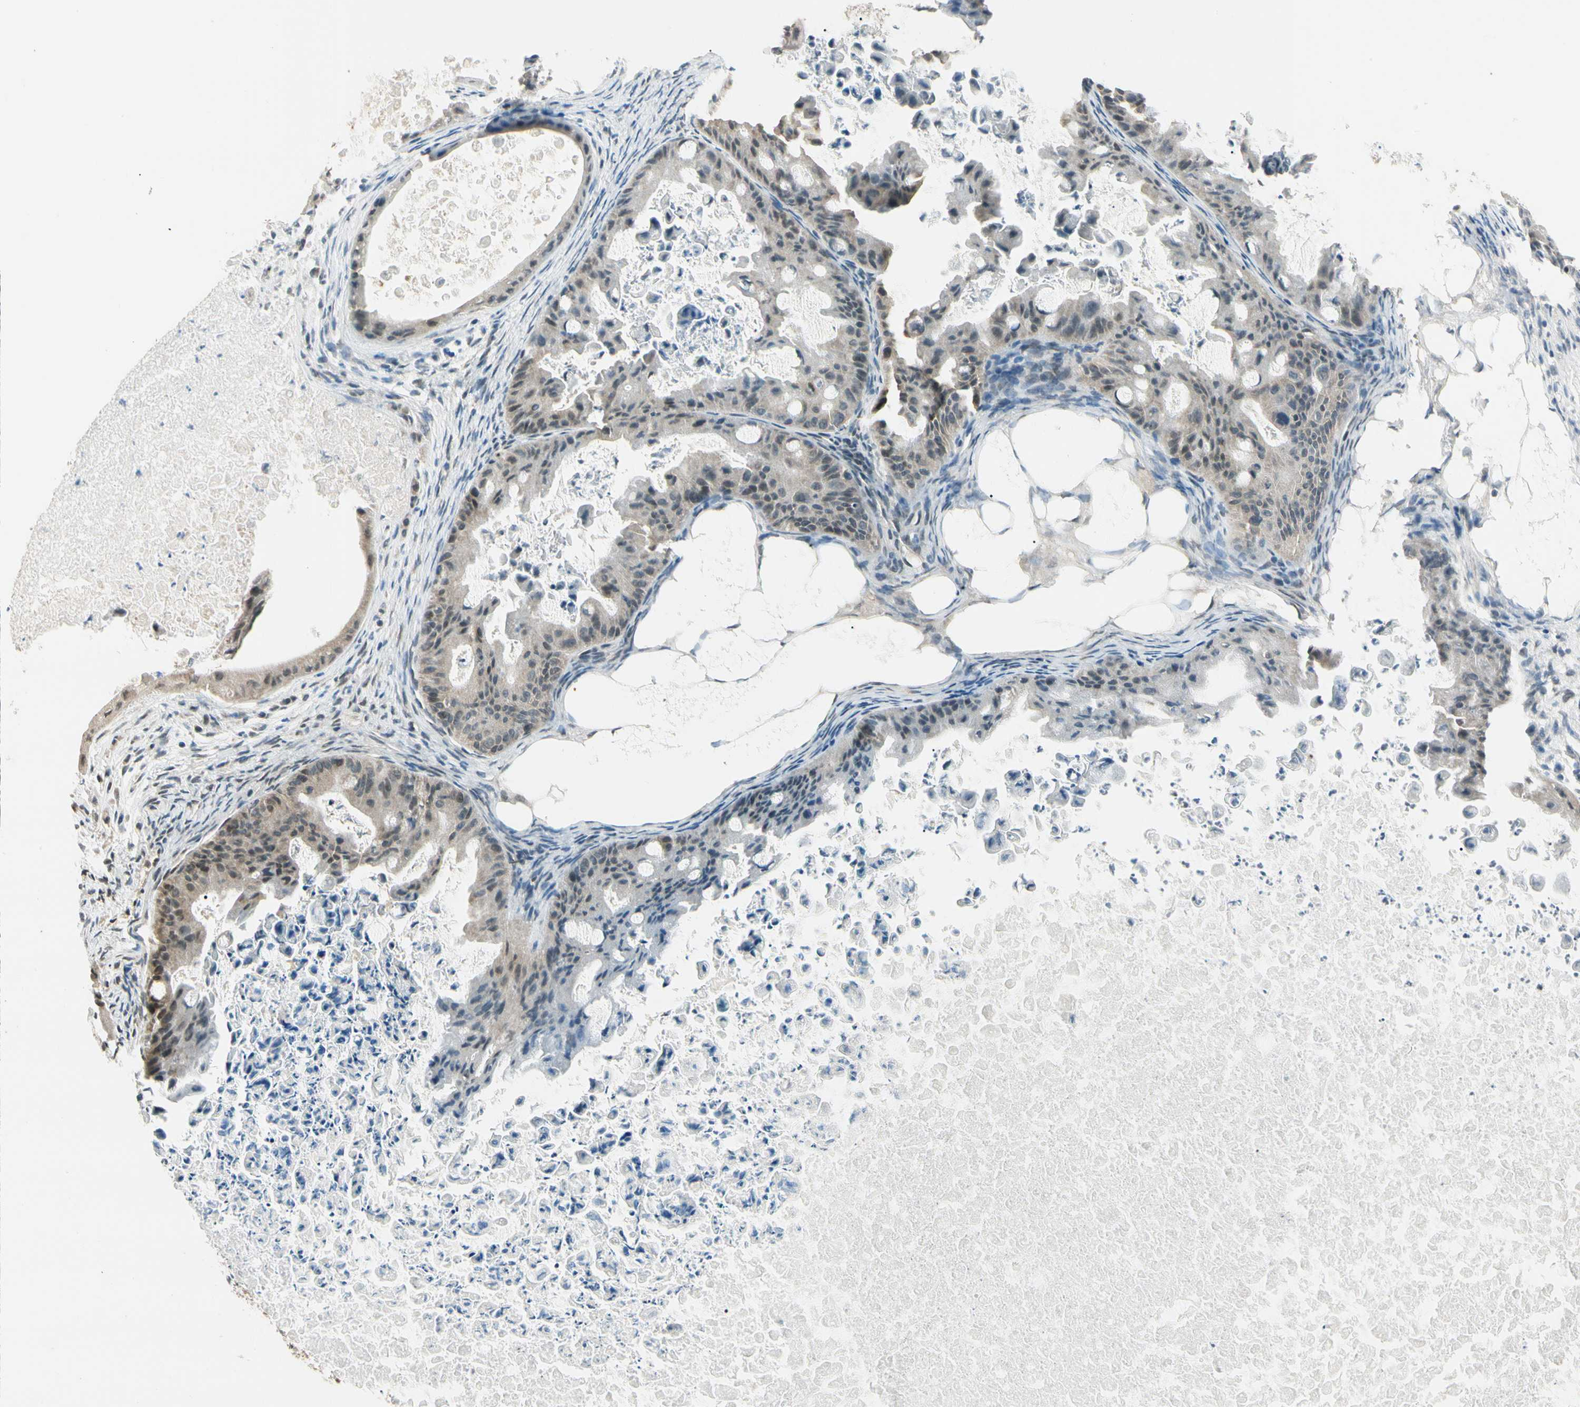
{"staining": {"intensity": "weak", "quantity": ">75%", "location": "cytoplasmic/membranous,nuclear"}, "tissue": "ovarian cancer", "cell_type": "Tumor cells", "image_type": "cancer", "snomed": [{"axis": "morphology", "description": "Cystadenocarcinoma, mucinous, NOS"}, {"axis": "topography", "description": "Ovary"}], "caption": "Immunohistochemistry (IHC) photomicrograph of ovarian cancer (mucinous cystadenocarcinoma) stained for a protein (brown), which exhibits low levels of weak cytoplasmic/membranous and nuclear expression in about >75% of tumor cells.", "gene": "ZSCAN12", "patient": {"sex": "female", "age": 37}}